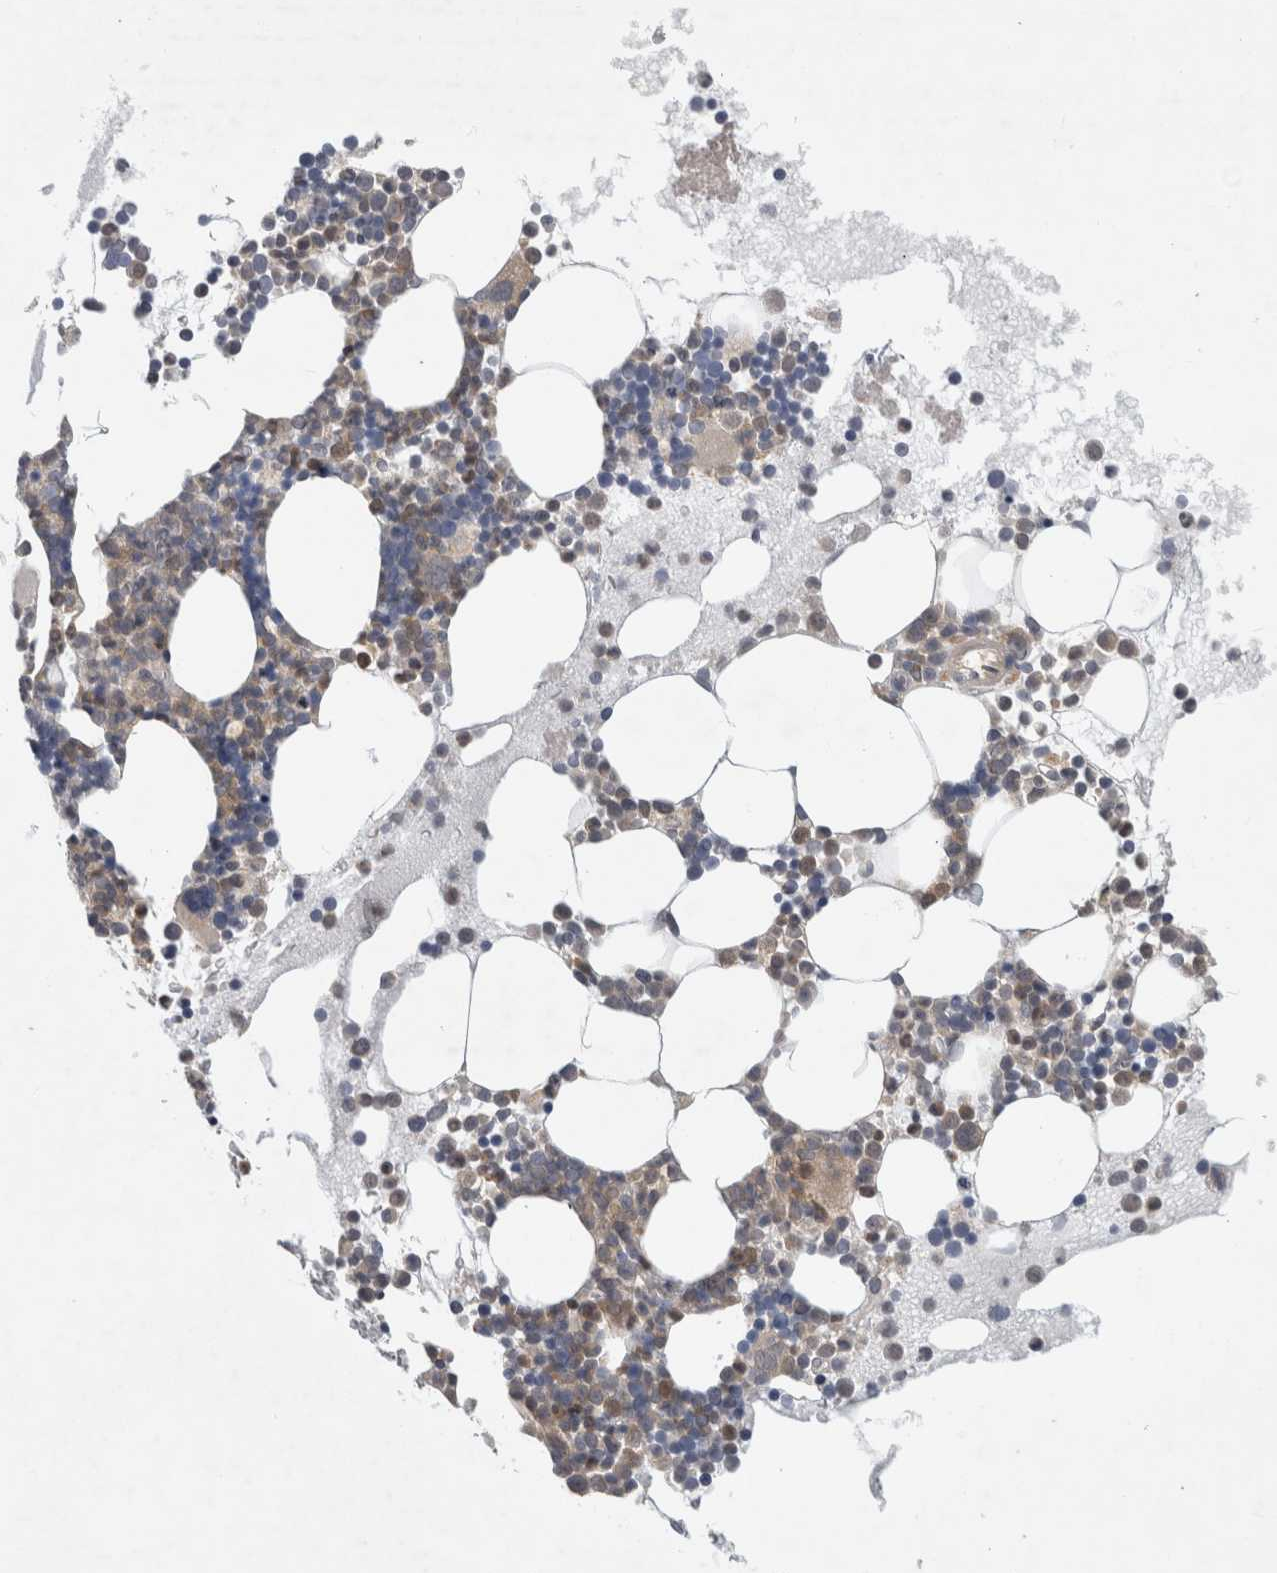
{"staining": {"intensity": "weak", "quantity": "25%-75%", "location": "cytoplasmic/membranous"}, "tissue": "bone marrow", "cell_type": "Hematopoietic cells", "image_type": "normal", "snomed": [{"axis": "morphology", "description": "Normal tissue, NOS"}, {"axis": "morphology", "description": "Inflammation, NOS"}, {"axis": "topography", "description": "Bone marrow"}], "caption": "Unremarkable bone marrow was stained to show a protein in brown. There is low levels of weak cytoplasmic/membranous staining in about 25%-75% of hematopoietic cells. The staining is performed using DAB brown chromogen to label protein expression. The nuclei are counter-stained blue using hematoxylin.", "gene": "AASDHPPT", "patient": {"sex": "female", "age": 45}}